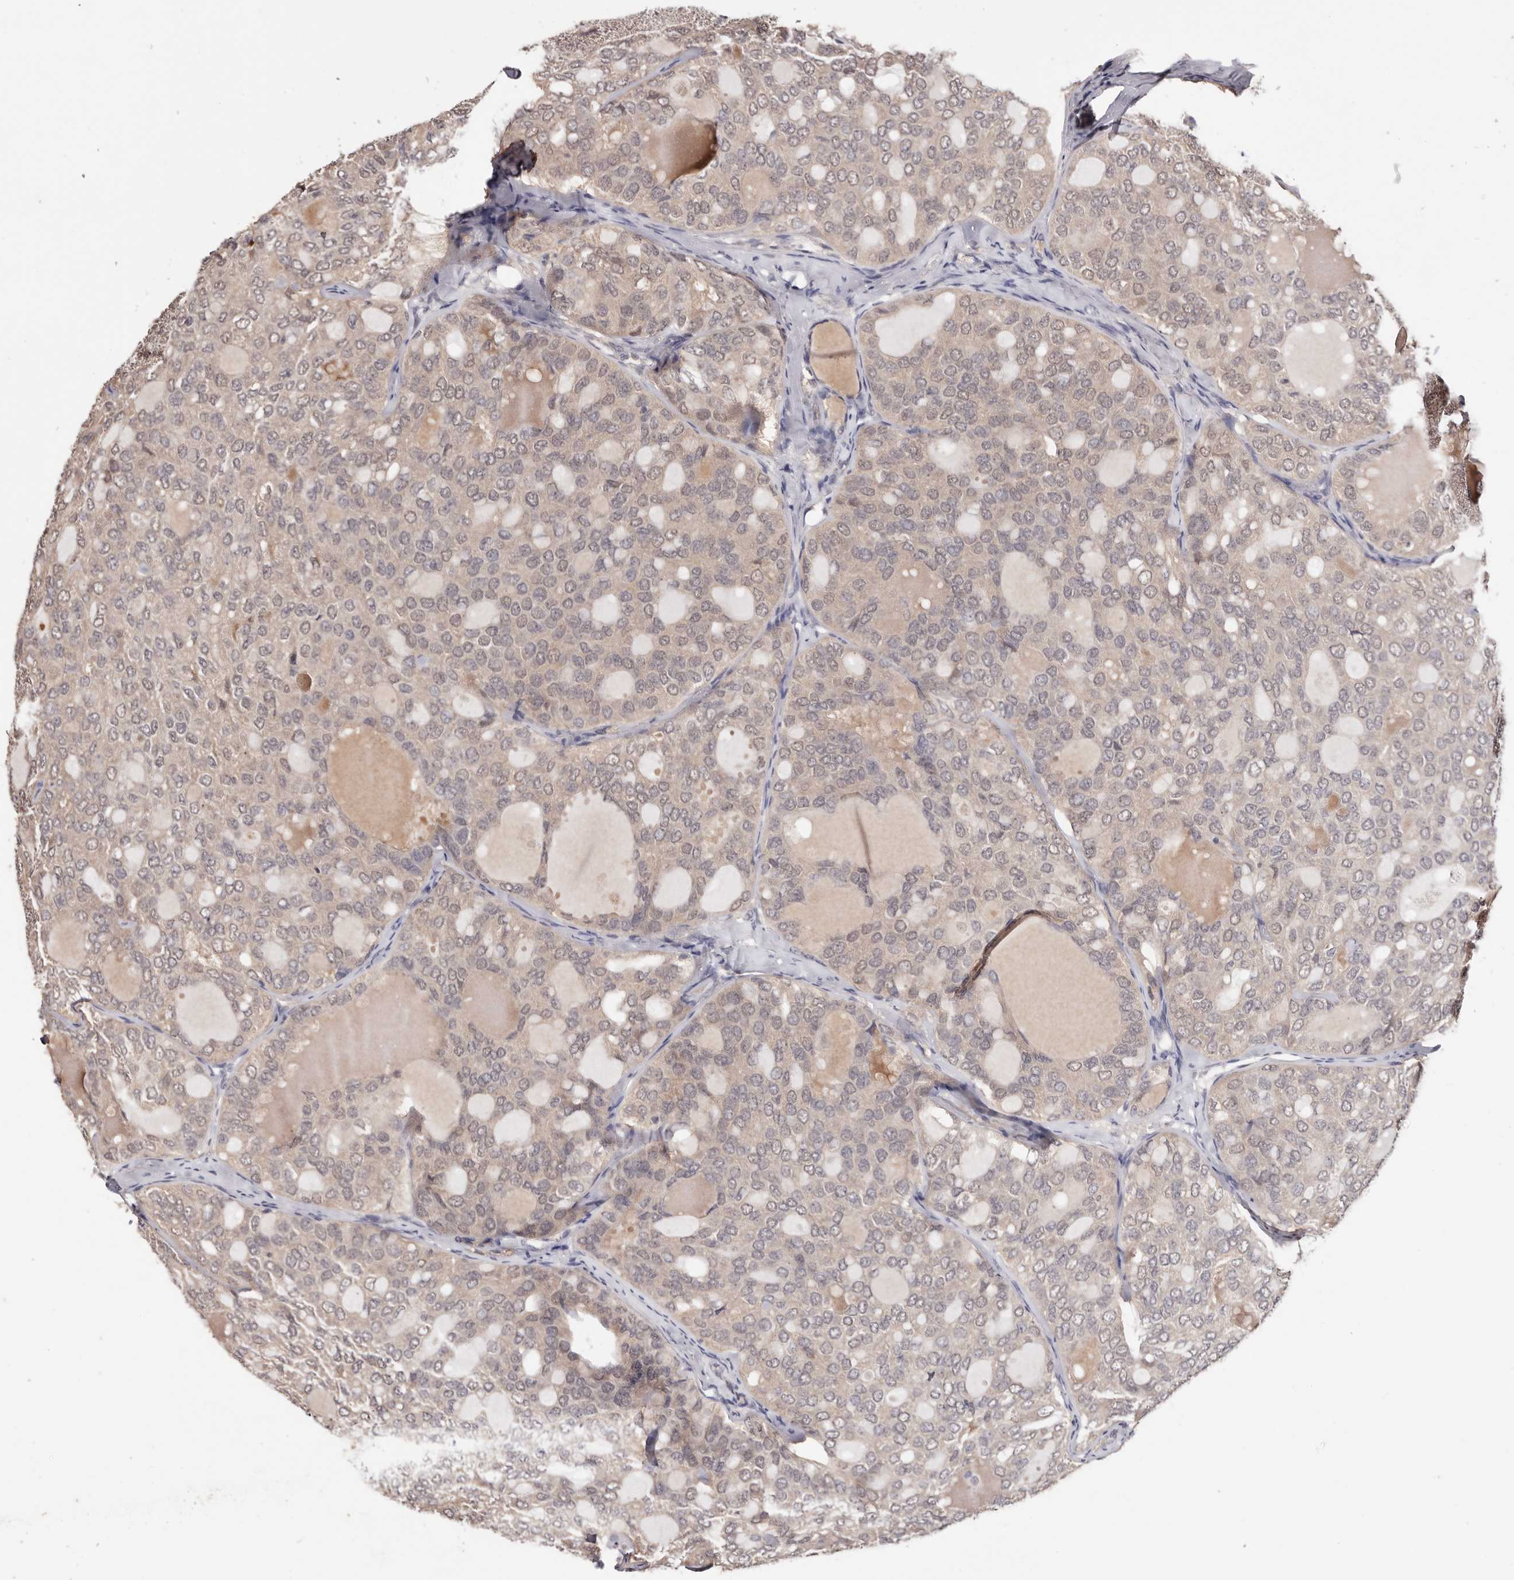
{"staining": {"intensity": "weak", "quantity": "25%-75%", "location": "cytoplasmic/membranous,nuclear"}, "tissue": "thyroid cancer", "cell_type": "Tumor cells", "image_type": "cancer", "snomed": [{"axis": "morphology", "description": "Follicular adenoma carcinoma, NOS"}, {"axis": "topography", "description": "Thyroid gland"}], "caption": "Immunohistochemistry (DAB (3,3'-diaminobenzidine)) staining of human follicular adenoma carcinoma (thyroid) displays weak cytoplasmic/membranous and nuclear protein expression in approximately 25%-75% of tumor cells.", "gene": "TYW3", "patient": {"sex": "male", "age": 75}}